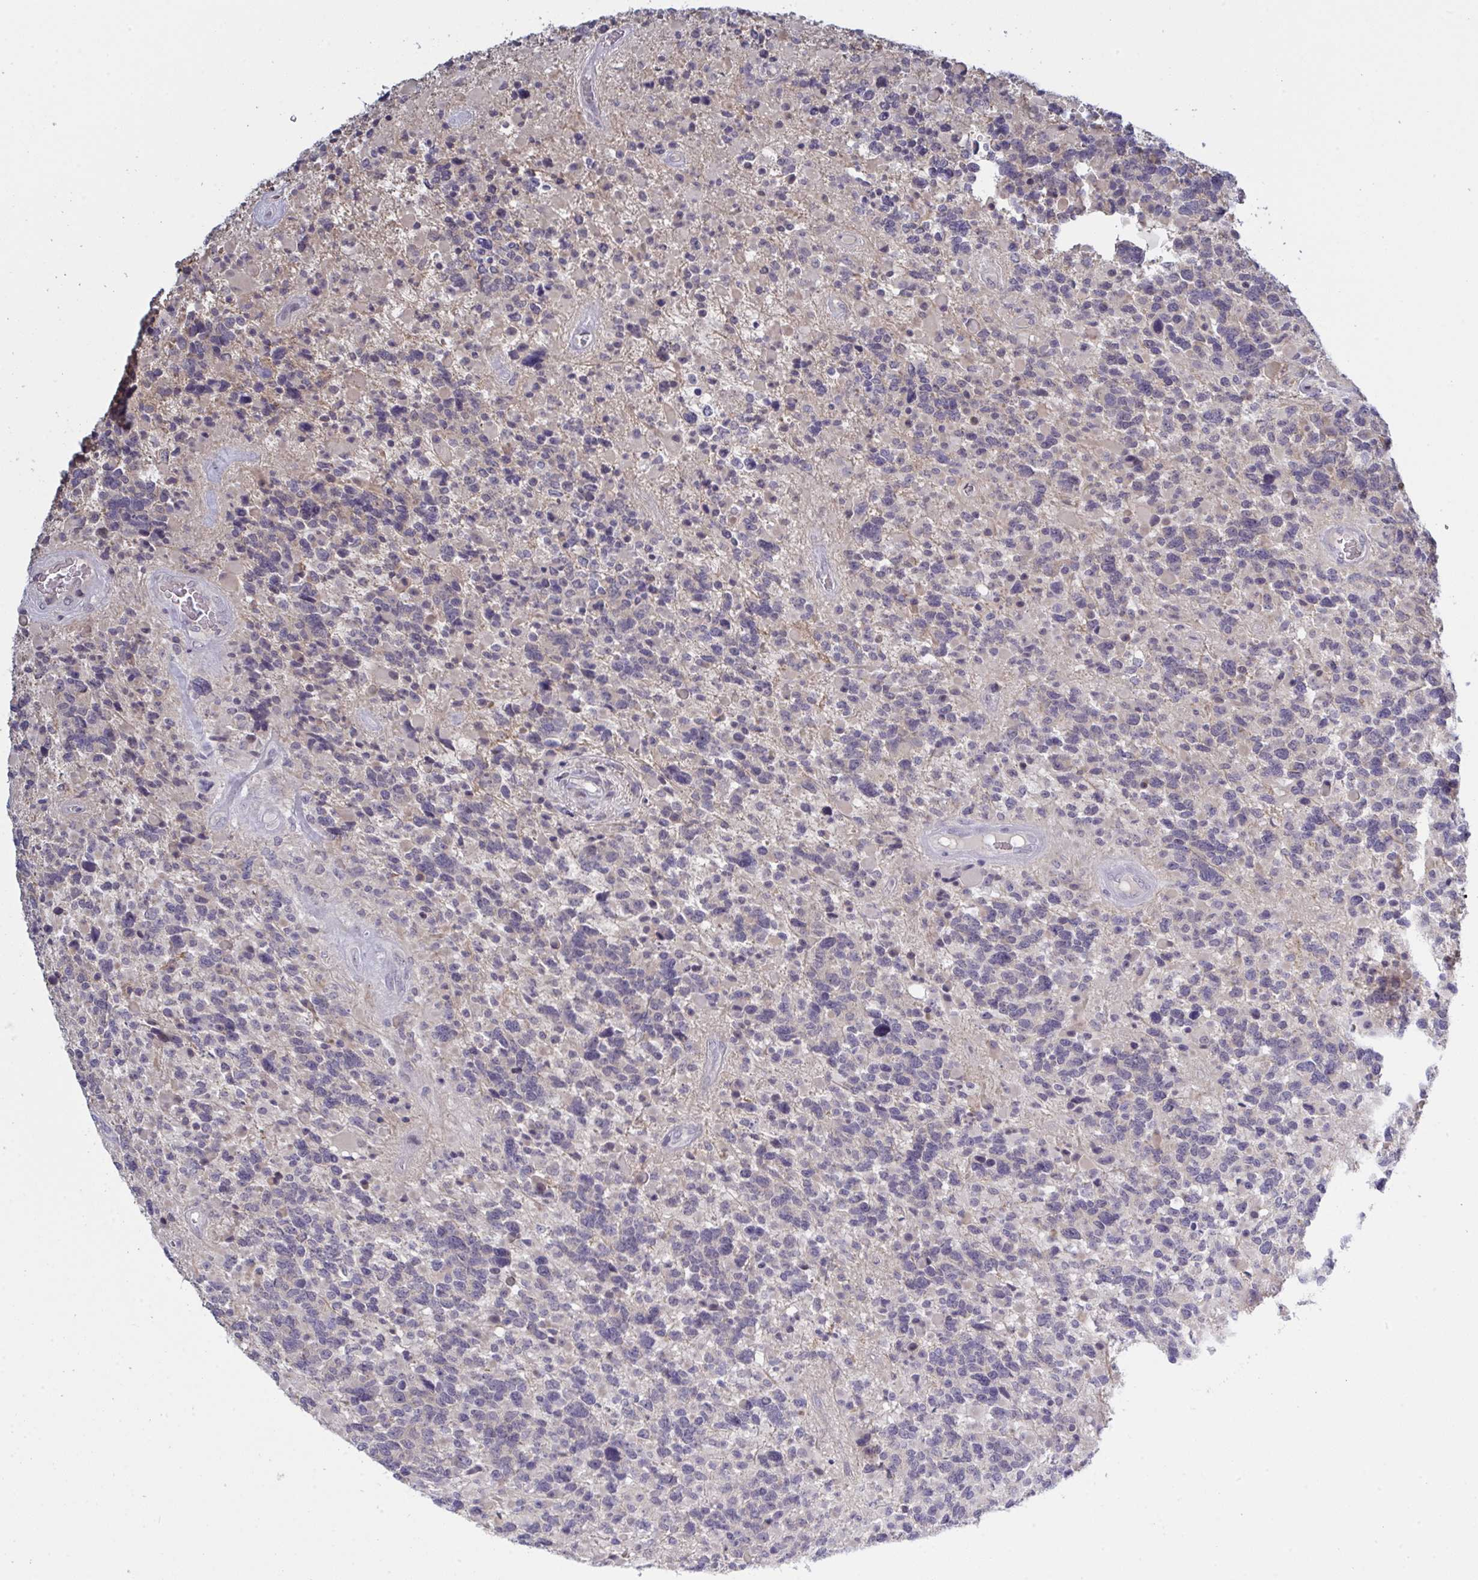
{"staining": {"intensity": "negative", "quantity": "none", "location": "none"}, "tissue": "glioma", "cell_type": "Tumor cells", "image_type": "cancer", "snomed": [{"axis": "morphology", "description": "Glioma, malignant, High grade"}, {"axis": "topography", "description": "Brain"}], "caption": "Photomicrograph shows no significant protein expression in tumor cells of malignant glioma (high-grade).", "gene": "ZNF784", "patient": {"sex": "female", "age": 40}}